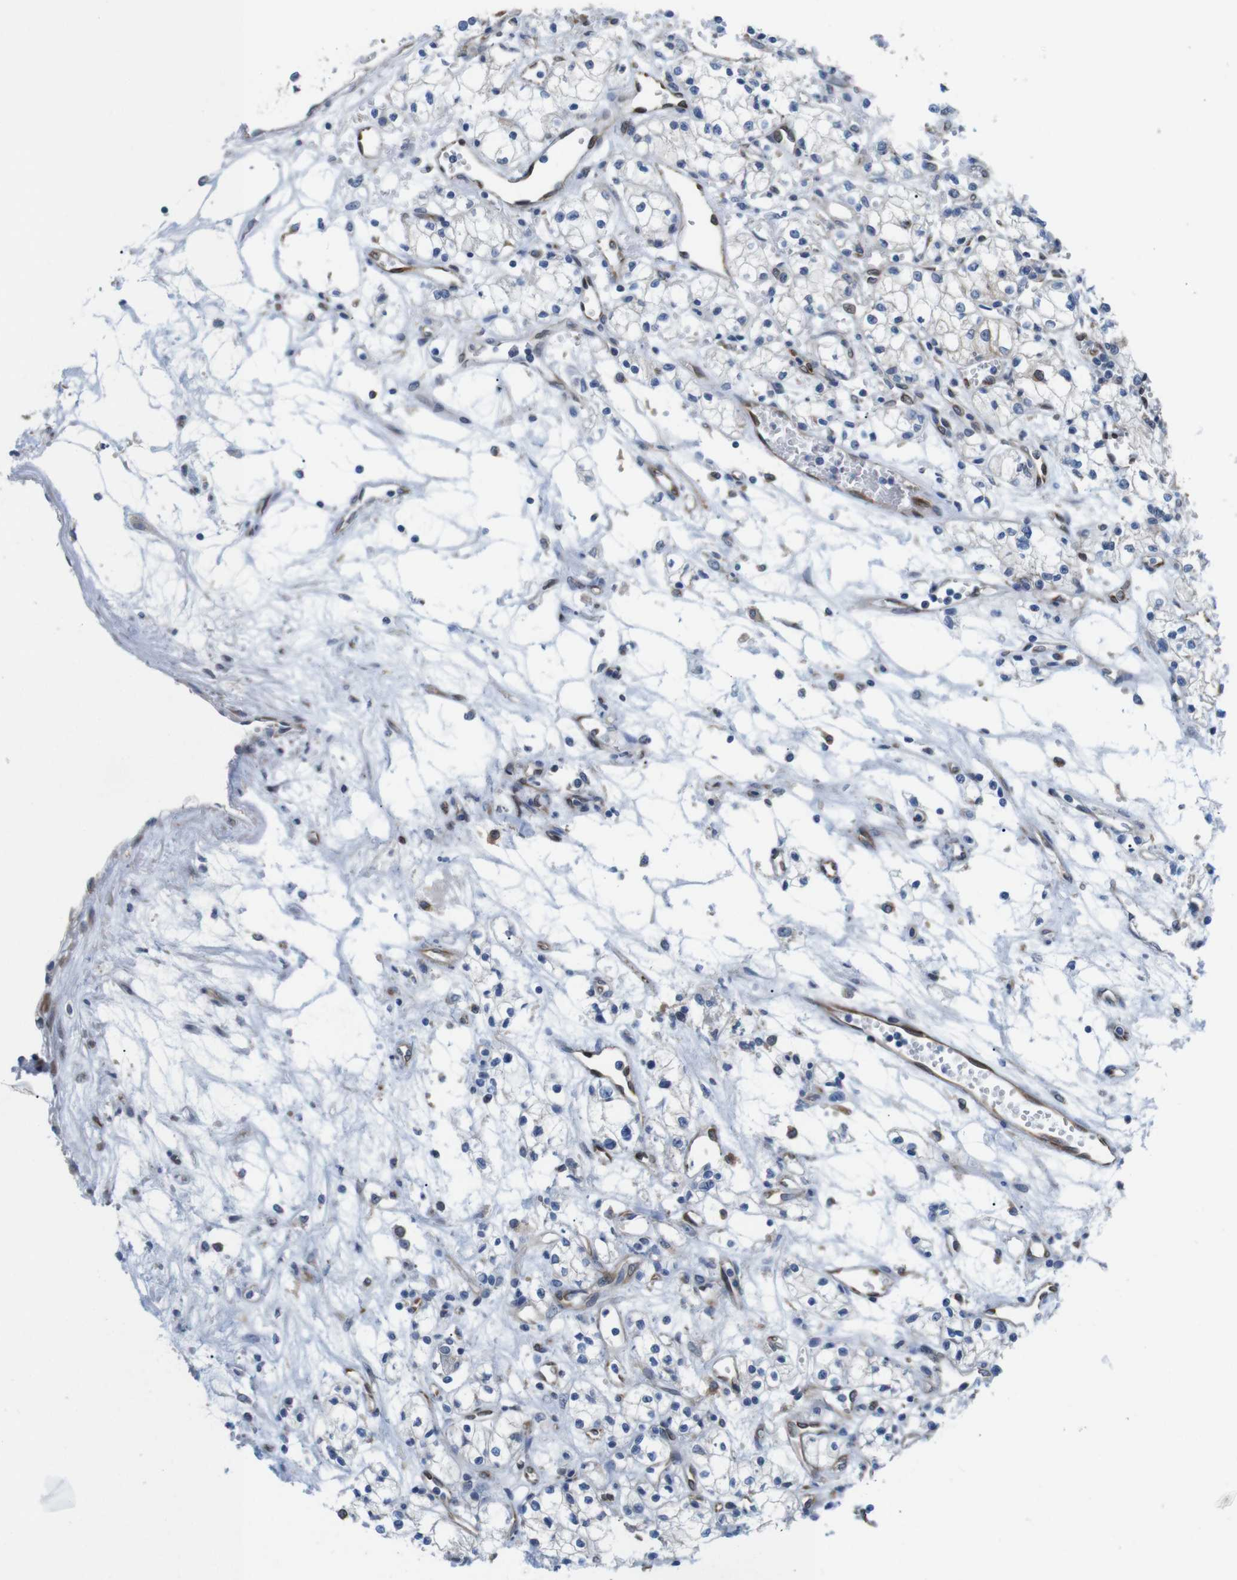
{"staining": {"intensity": "negative", "quantity": "none", "location": "none"}, "tissue": "renal cancer", "cell_type": "Tumor cells", "image_type": "cancer", "snomed": [{"axis": "morphology", "description": "Normal tissue, NOS"}, {"axis": "morphology", "description": "Adenocarcinoma, NOS"}, {"axis": "topography", "description": "Kidney"}], "caption": "An immunohistochemistry photomicrograph of renal cancer (adenocarcinoma) is shown. There is no staining in tumor cells of renal cancer (adenocarcinoma).", "gene": "HACD3", "patient": {"sex": "male", "age": 59}}